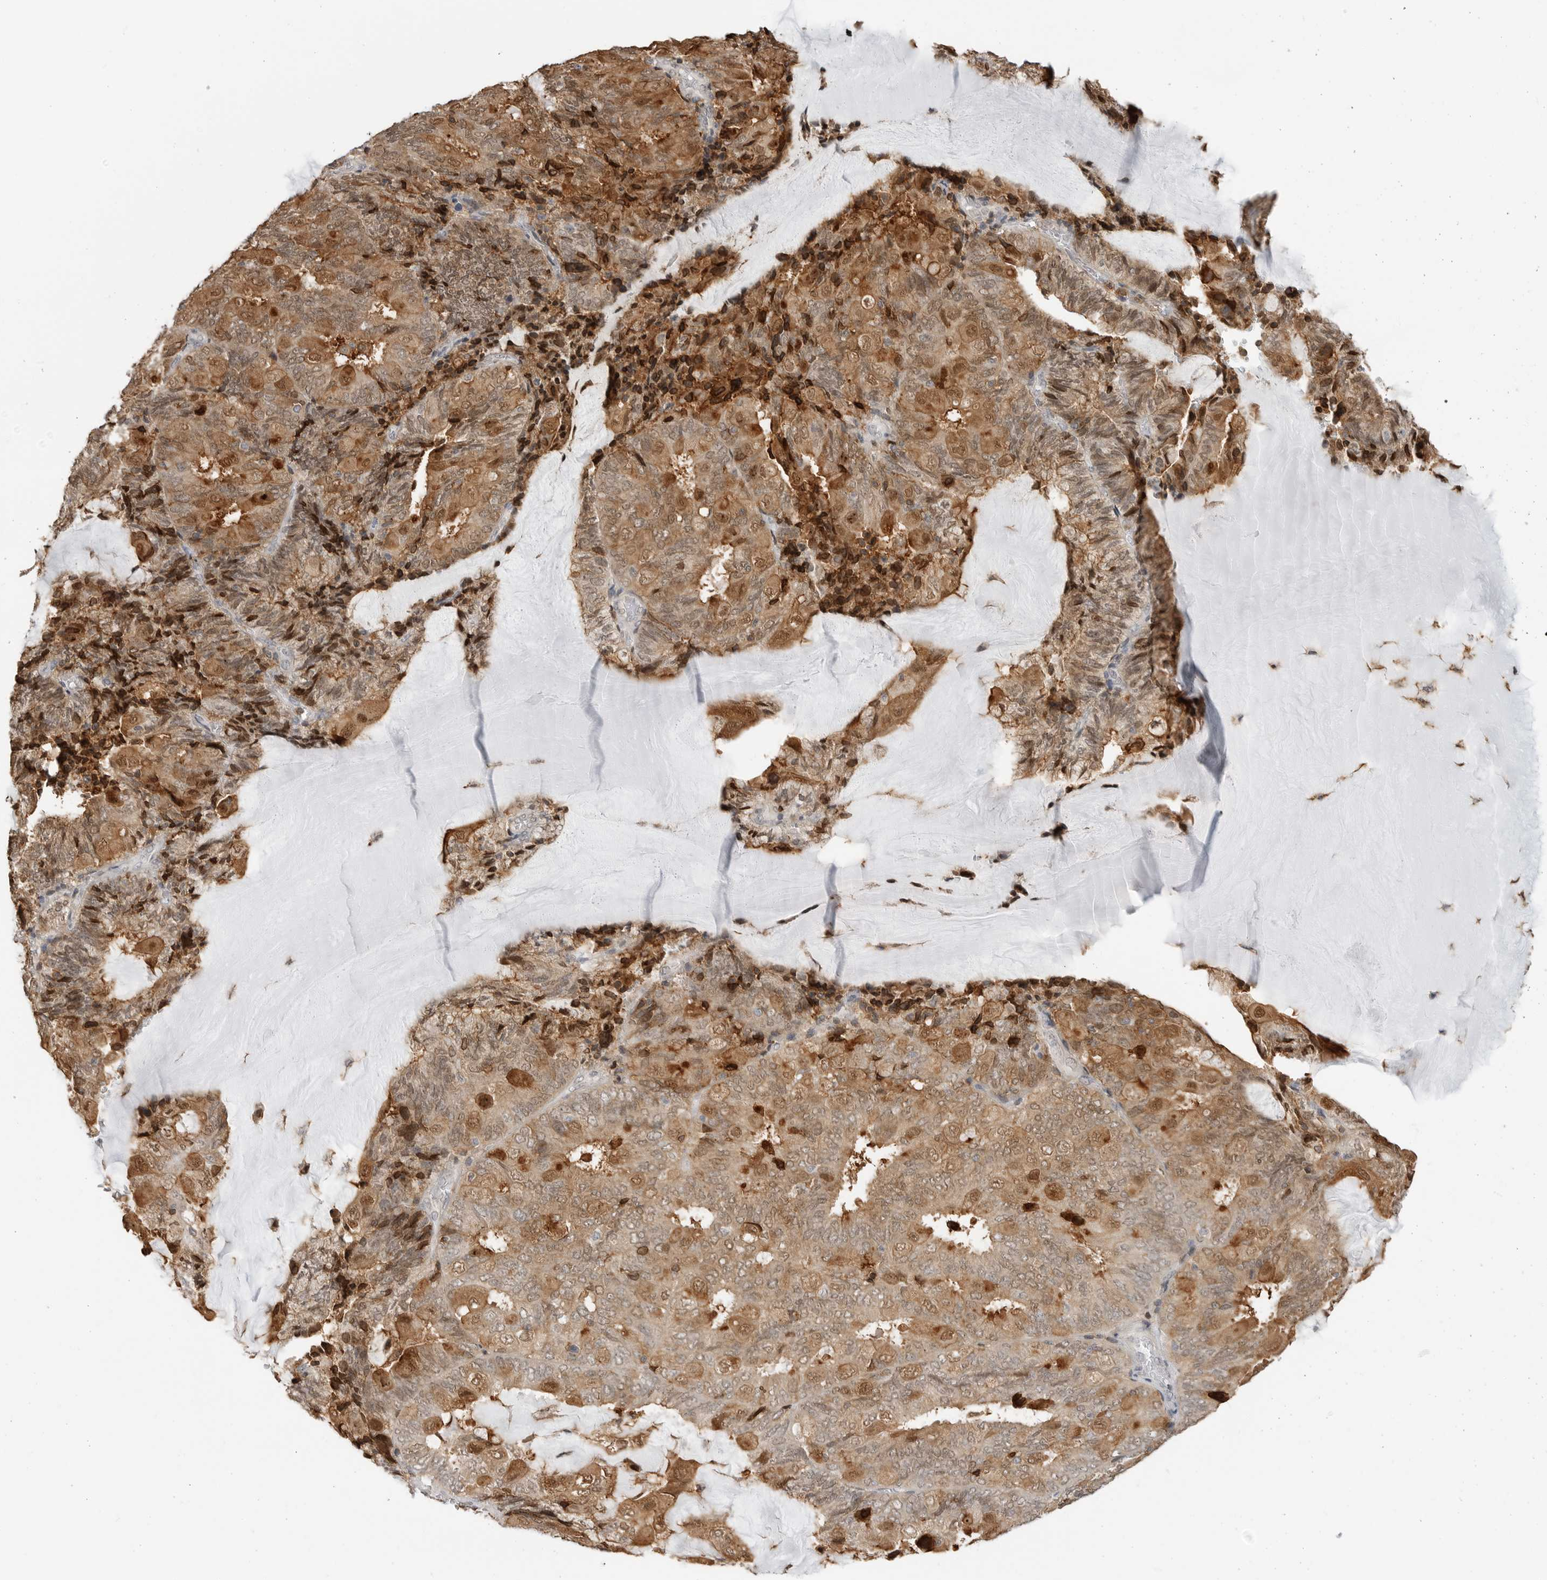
{"staining": {"intensity": "moderate", "quantity": ">75%", "location": "cytoplasmic/membranous"}, "tissue": "endometrial cancer", "cell_type": "Tumor cells", "image_type": "cancer", "snomed": [{"axis": "morphology", "description": "Adenocarcinoma, NOS"}, {"axis": "topography", "description": "Endometrium"}], "caption": "Human adenocarcinoma (endometrial) stained with a protein marker exhibits moderate staining in tumor cells.", "gene": "ANXA11", "patient": {"sex": "female", "age": 81}}